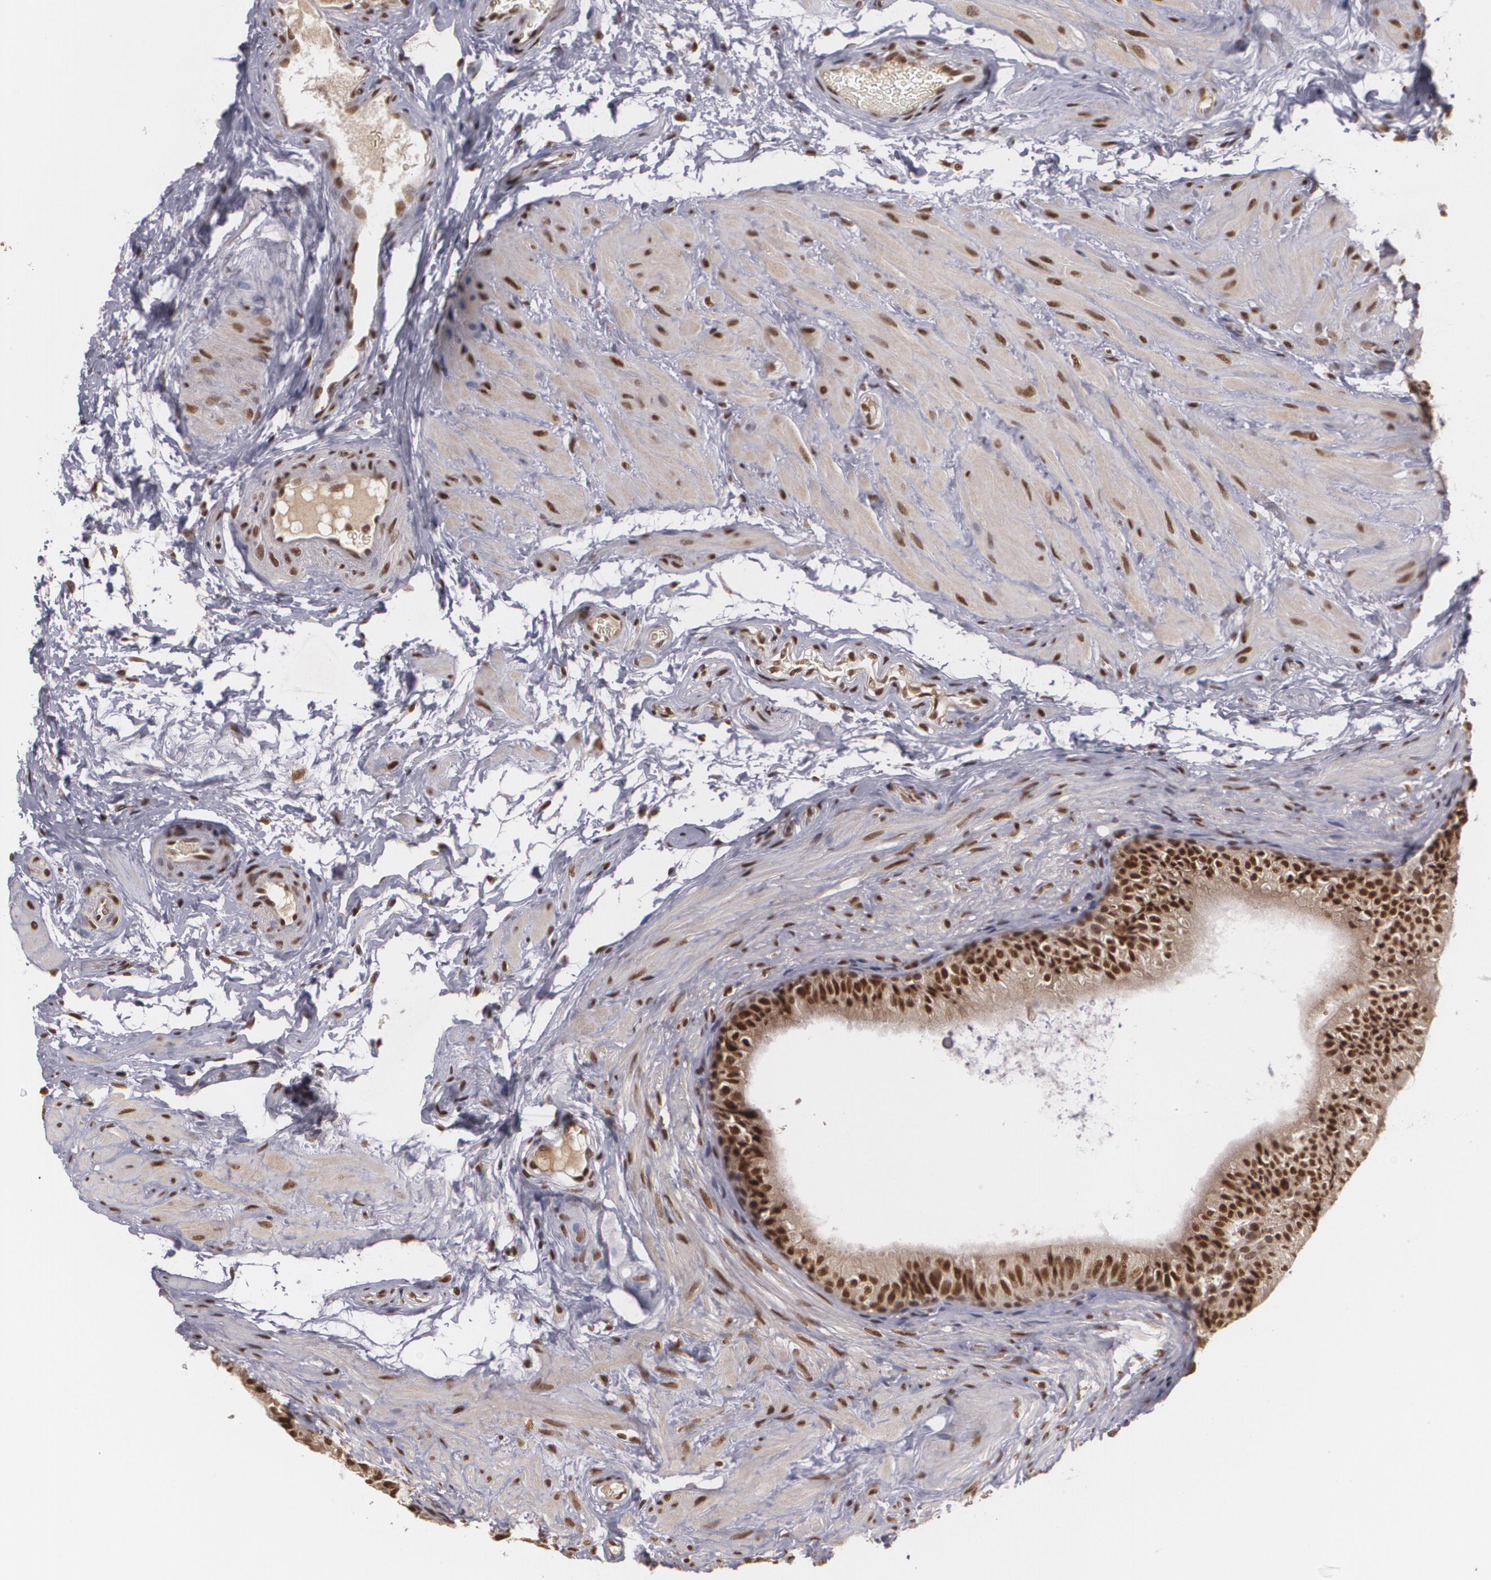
{"staining": {"intensity": "strong", "quantity": ">75%", "location": "nuclear"}, "tissue": "epididymis", "cell_type": "Glandular cells", "image_type": "normal", "snomed": [{"axis": "morphology", "description": "Normal tissue, NOS"}, {"axis": "topography", "description": "Testis"}, {"axis": "topography", "description": "Epididymis"}], "caption": "Glandular cells reveal high levels of strong nuclear expression in approximately >75% of cells in unremarkable human epididymis. The staining was performed using DAB to visualize the protein expression in brown, while the nuclei were stained in blue with hematoxylin (Magnification: 20x).", "gene": "RXRB", "patient": {"sex": "male", "age": 36}}